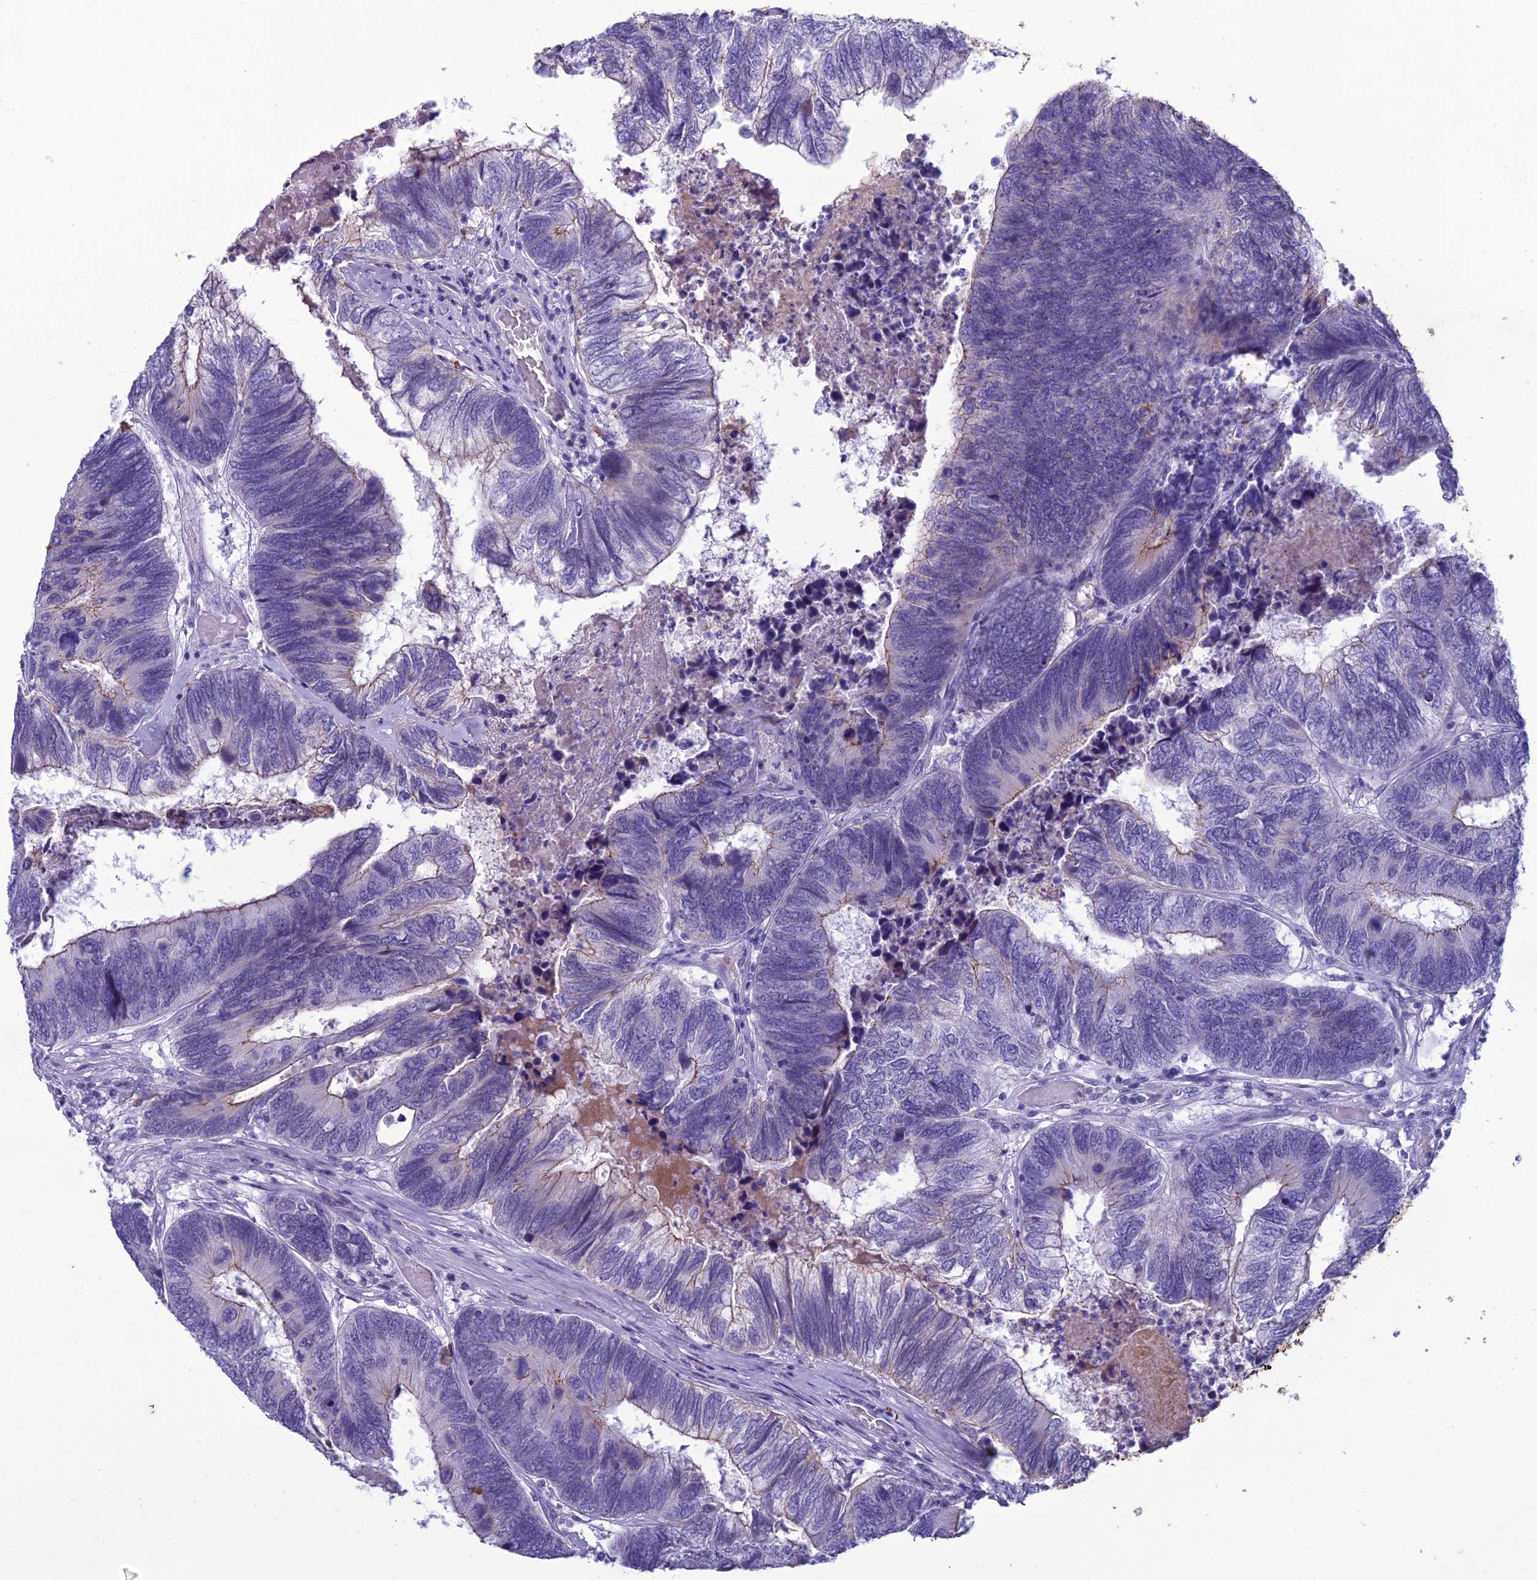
{"staining": {"intensity": "moderate", "quantity": "<25%", "location": "cytoplasmic/membranous"}, "tissue": "colorectal cancer", "cell_type": "Tumor cells", "image_type": "cancer", "snomed": [{"axis": "morphology", "description": "Adenocarcinoma, NOS"}, {"axis": "topography", "description": "Colon"}], "caption": "Brown immunohistochemical staining in colorectal cancer (adenocarcinoma) exhibits moderate cytoplasmic/membranous expression in approximately <25% of tumor cells. (brown staining indicates protein expression, while blue staining denotes nuclei).", "gene": "IFT172", "patient": {"sex": "female", "age": 67}}